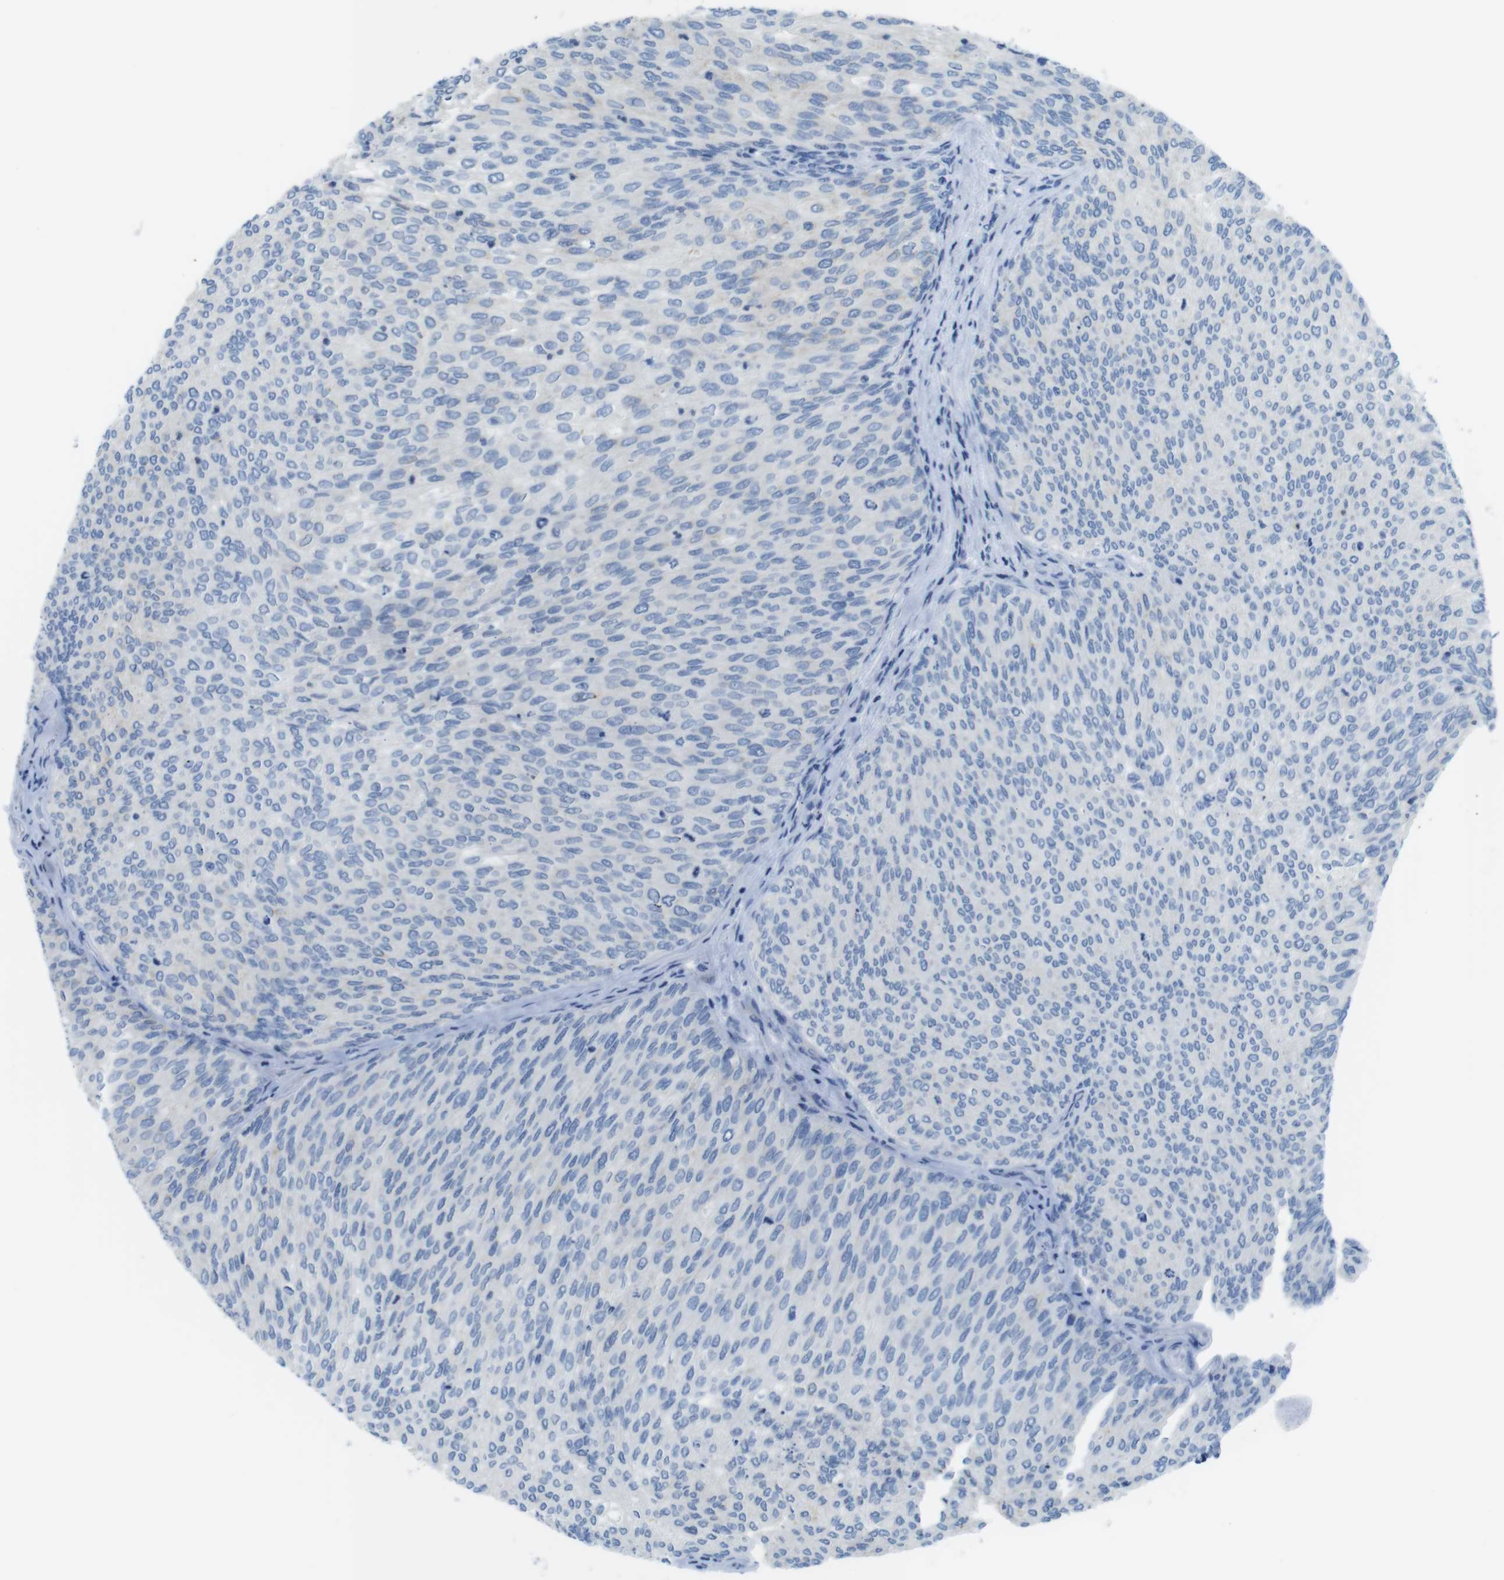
{"staining": {"intensity": "negative", "quantity": "none", "location": "none"}, "tissue": "urothelial cancer", "cell_type": "Tumor cells", "image_type": "cancer", "snomed": [{"axis": "morphology", "description": "Urothelial carcinoma, Low grade"}, {"axis": "topography", "description": "Urinary bladder"}], "caption": "This is a histopathology image of immunohistochemistry (IHC) staining of urothelial cancer, which shows no staining in tumor cells.", "gene": "ASIC5", "patient": {"sex": "female", "age": 79}}